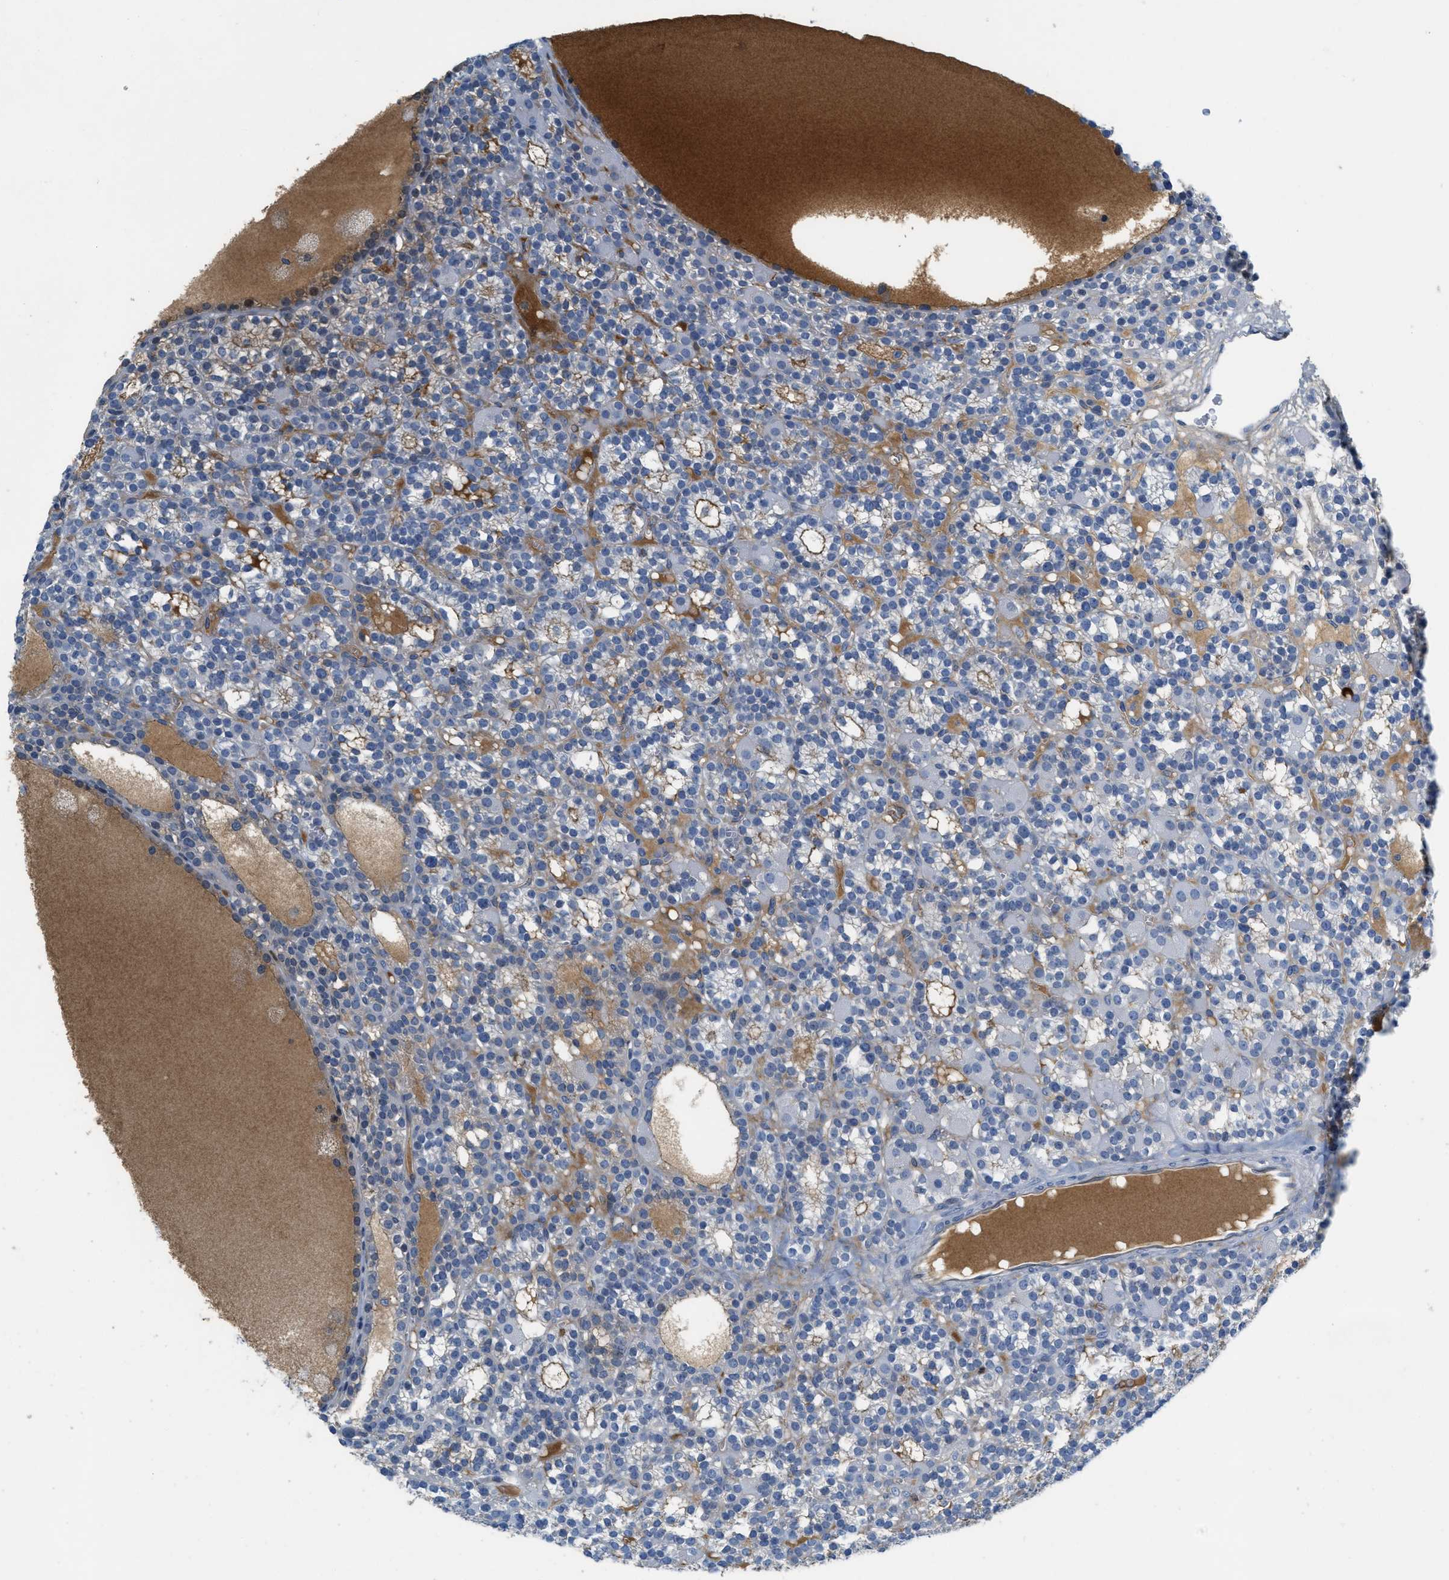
{"staining": {"intensity": "moderate", "quantity": "<25%", "location": "cytoplasmic/membranous"}, "tissue": "parathyroid gland", "cell_type": "Glandular cells", "image_type": "normal", "snomed": [{"axis": "morphology", "description": "Normal tissue, NOS"}, {"axis": "morphology", "description": "Inflammation chronic"}, {"axis": "morphology", "description": "Goiter, colloid"}, {"axis": "topography", "description": "Thyroid gland"}, {"axis": "topography", "description": "Parathyroid gland"}], "caption": "Moderate cytoplasmic/membranous positivity is appreciated in approximately <25% of glandular cells in unremarkable parathyroid gland.", "gene": "CRB3", "patient": {"sex": "male", "age": 65}}